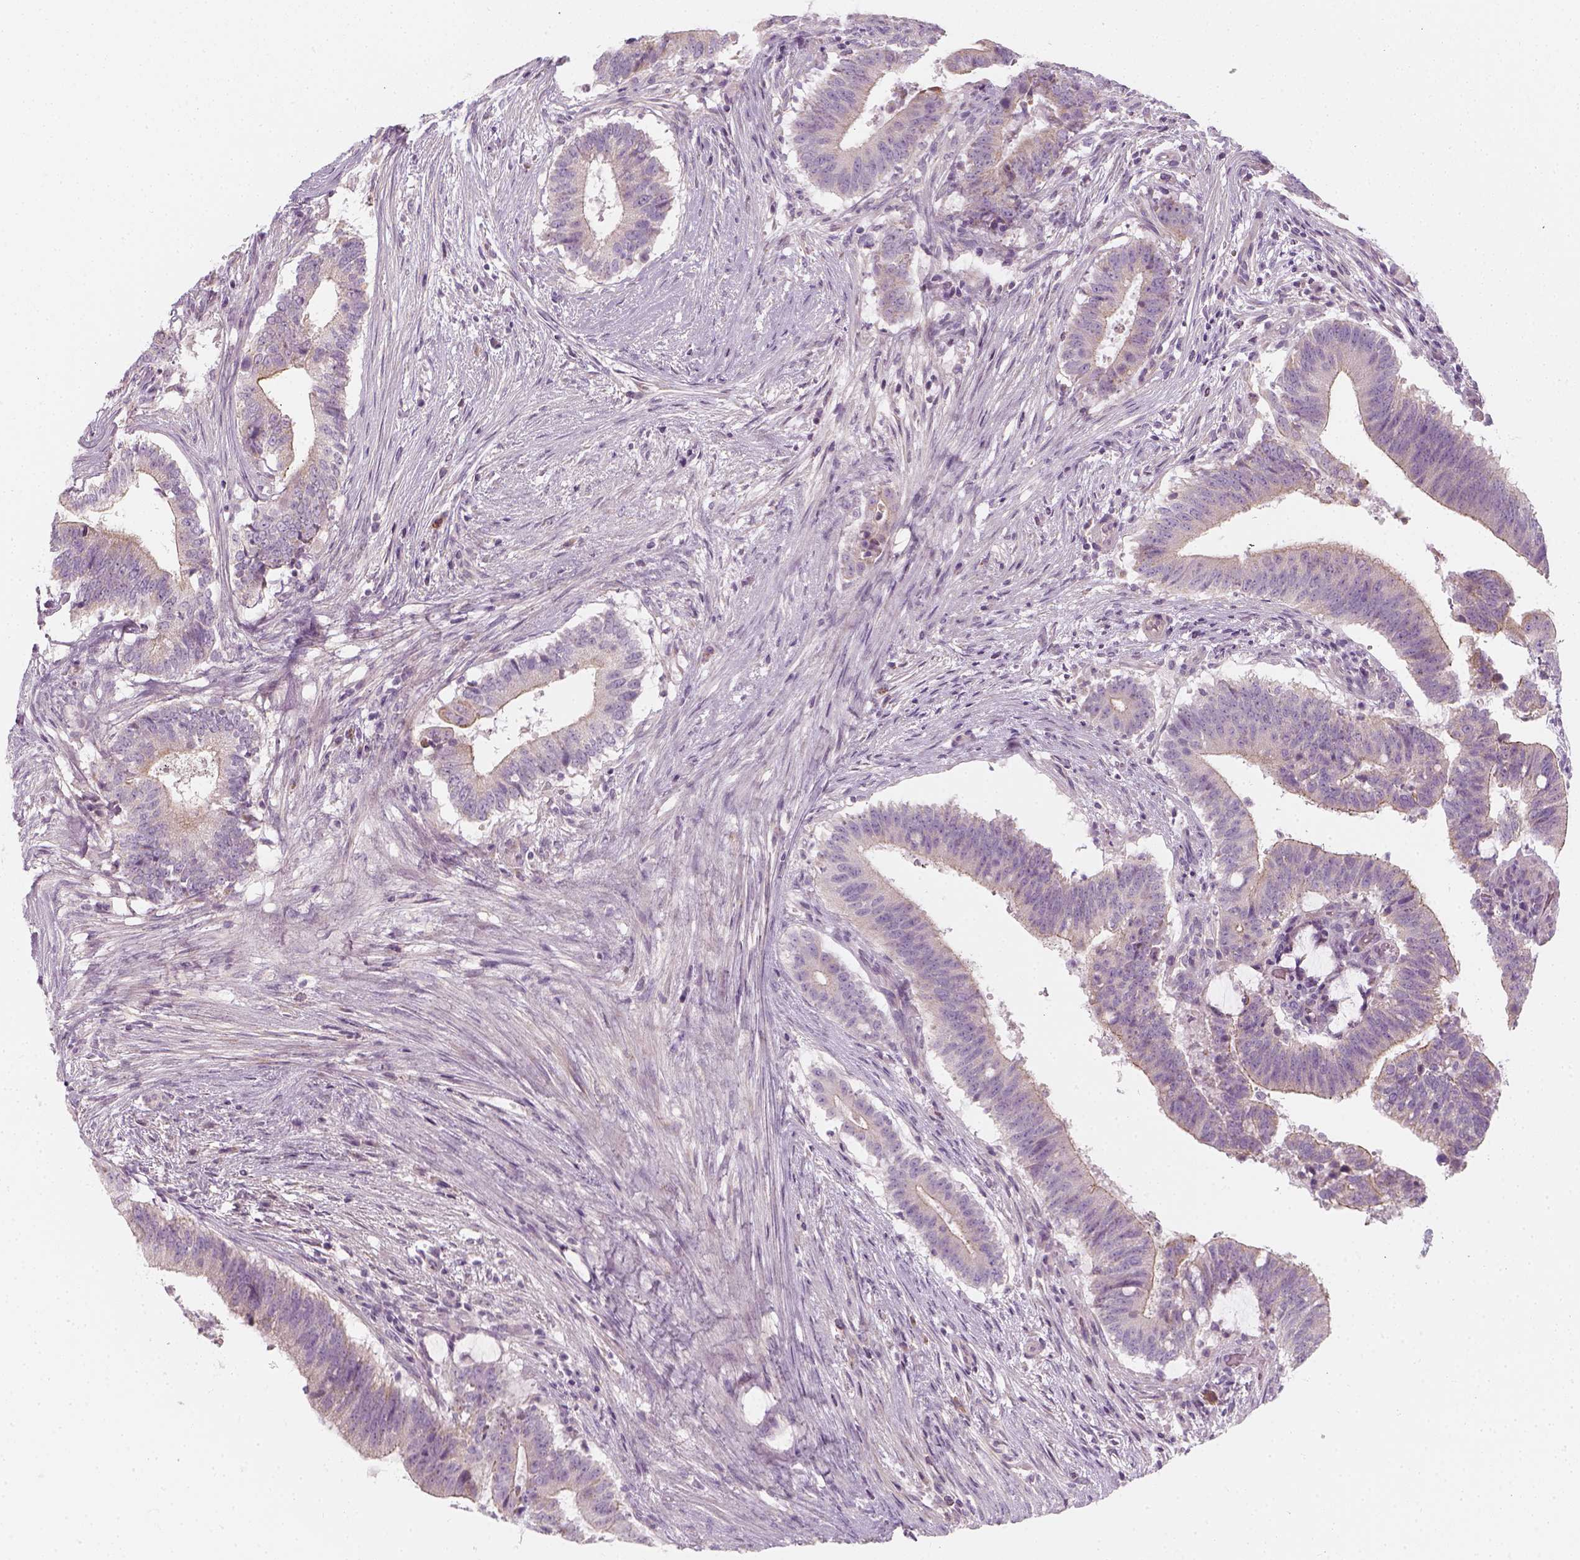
{"staining": {"intensity": "weak", "quantity": "<25%", "location": "cytoplasmic/membranous"}, "tissue": "colorectal cancer", "cell_type": "Tumor cells", "image_type": "cancer", "snomed": [{"axis": "morphology", "description": "Adenocarcinoma, NOS"}, {"axis": "topography", "description": "Colon"}], "caption": "An image of adenocarcinoma (colorectal) stained for a protein demonstrates no brown staining in tumor cells. The staining is performed using DAB brown chromogen with nuclei counter-stained in using hematoxylin.", "gene": "PRAME", "patient": {"sex": "female", "age": 43}}